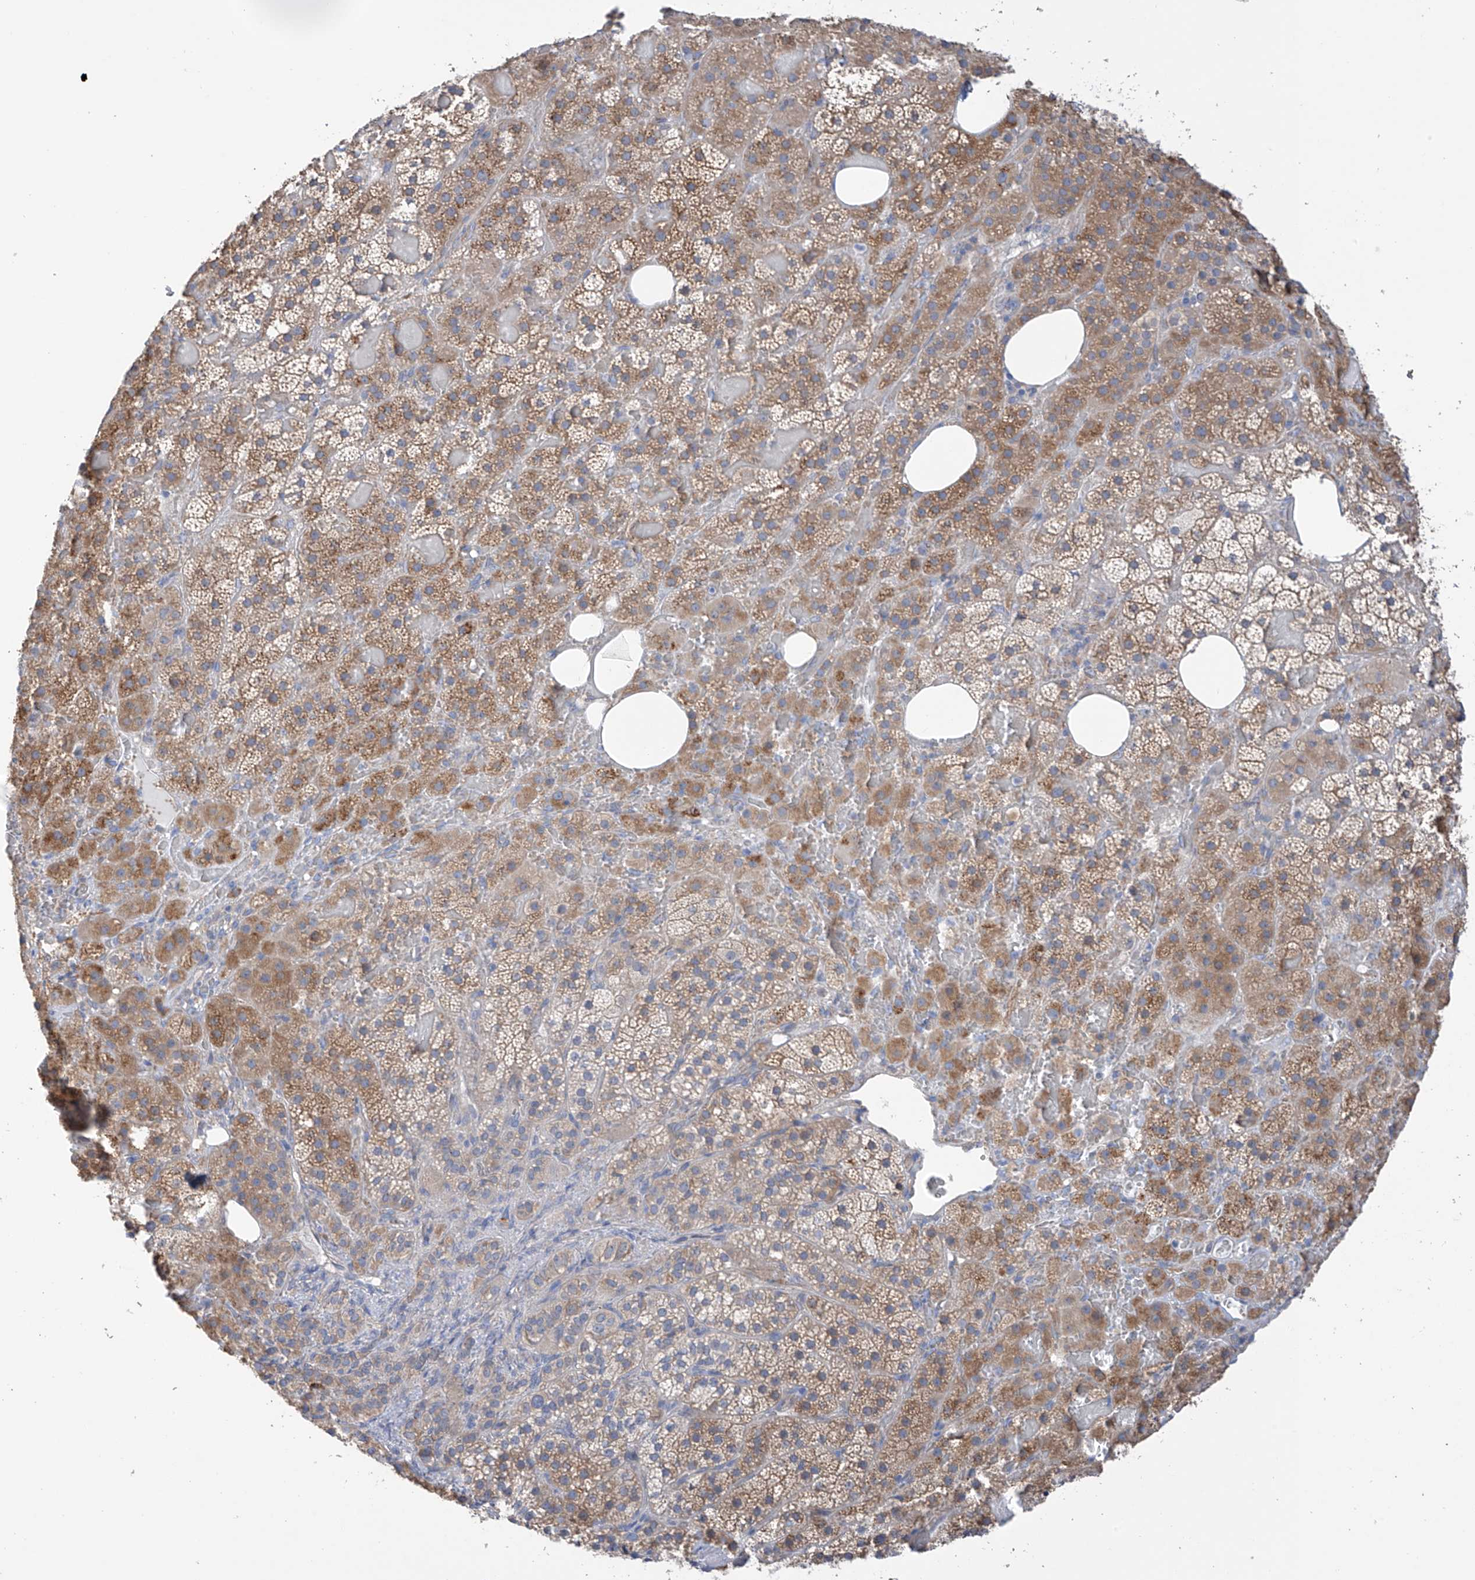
{"staining": {"intensity": "moderate", "quantity": "25%-75%", "location": "cytoplasmic/membranous"}, "tissue": "adrenal gland", "cell_type": "Glandular cells", "image_type": "normal", "snomed": [{"axis": "morphology", "description": "Normal tissue, NOS"}, {"axis": "topography", "description": "Adrenal gland"}], "caption": "Unremarkable adrenal gland shows moderate cytoplasmic/membranous expression in approximately 25%-75% of glandular cells, visualized by immunohistochemistry.", "gene": "REC8", "patient": {"sex": "female", "age": 59}}